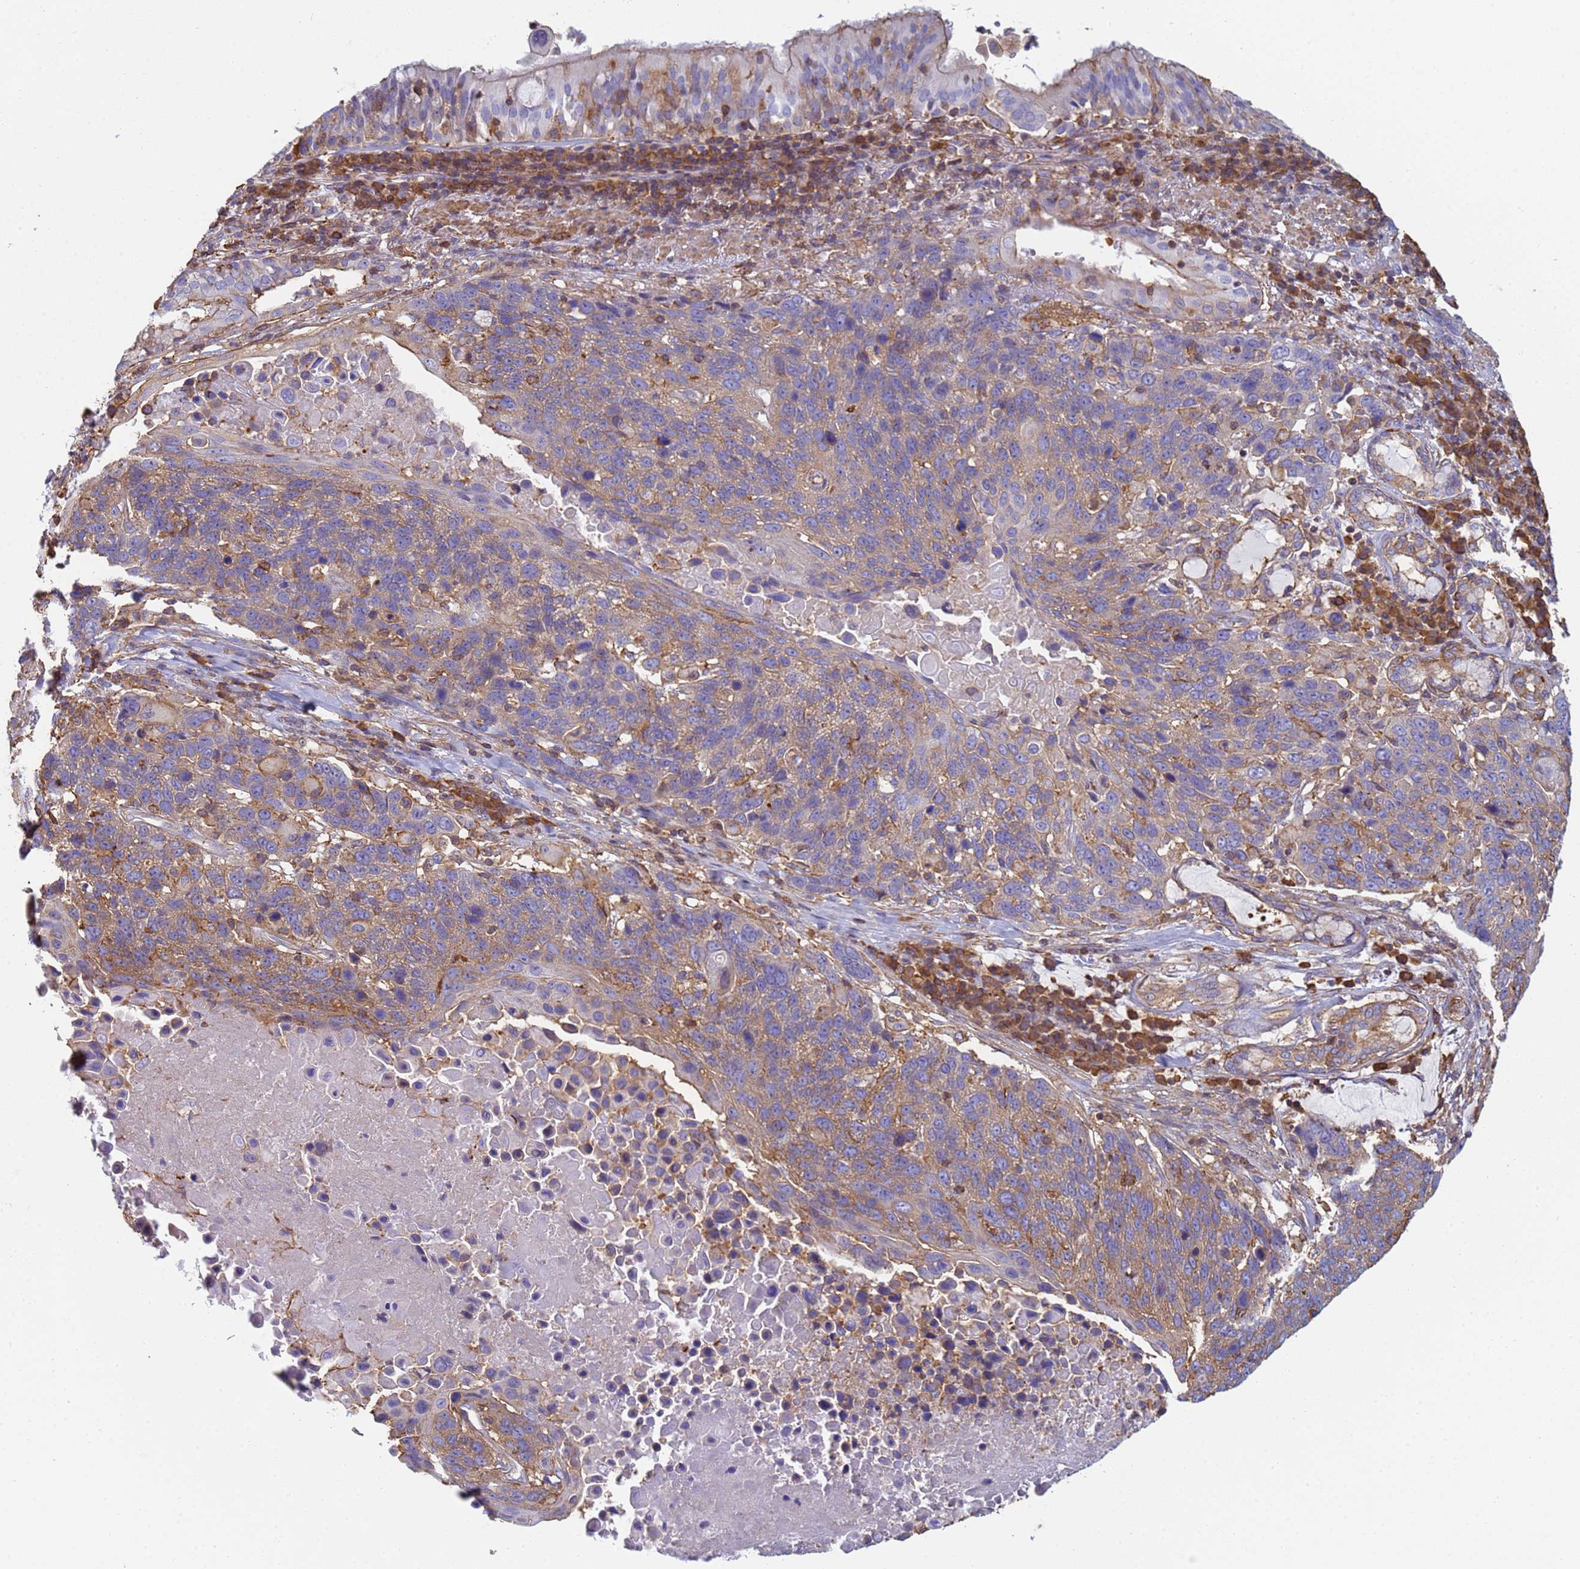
{"staining": {"intensity": "moderate", "quantity": "25%-75%", "location": "cytoplasmic/membranous"}, "tissue": "lung cancer", "cell_type": "Tumor cells", "image_type": "cancer", "snomed": [{"axis": "morphology", "description": "Squamous cell carcinoma, NOS"}, {"axis": "topography", "description": "Lung"}], "caption": "Brown immunohistochemical staining in lung cancer demonstrates moderate cytoplasmic/membranous expression in about 25%-75% of tumor cells.", "gene": "ZNG1B", "patient": {"sex": "male", "age": 66}}